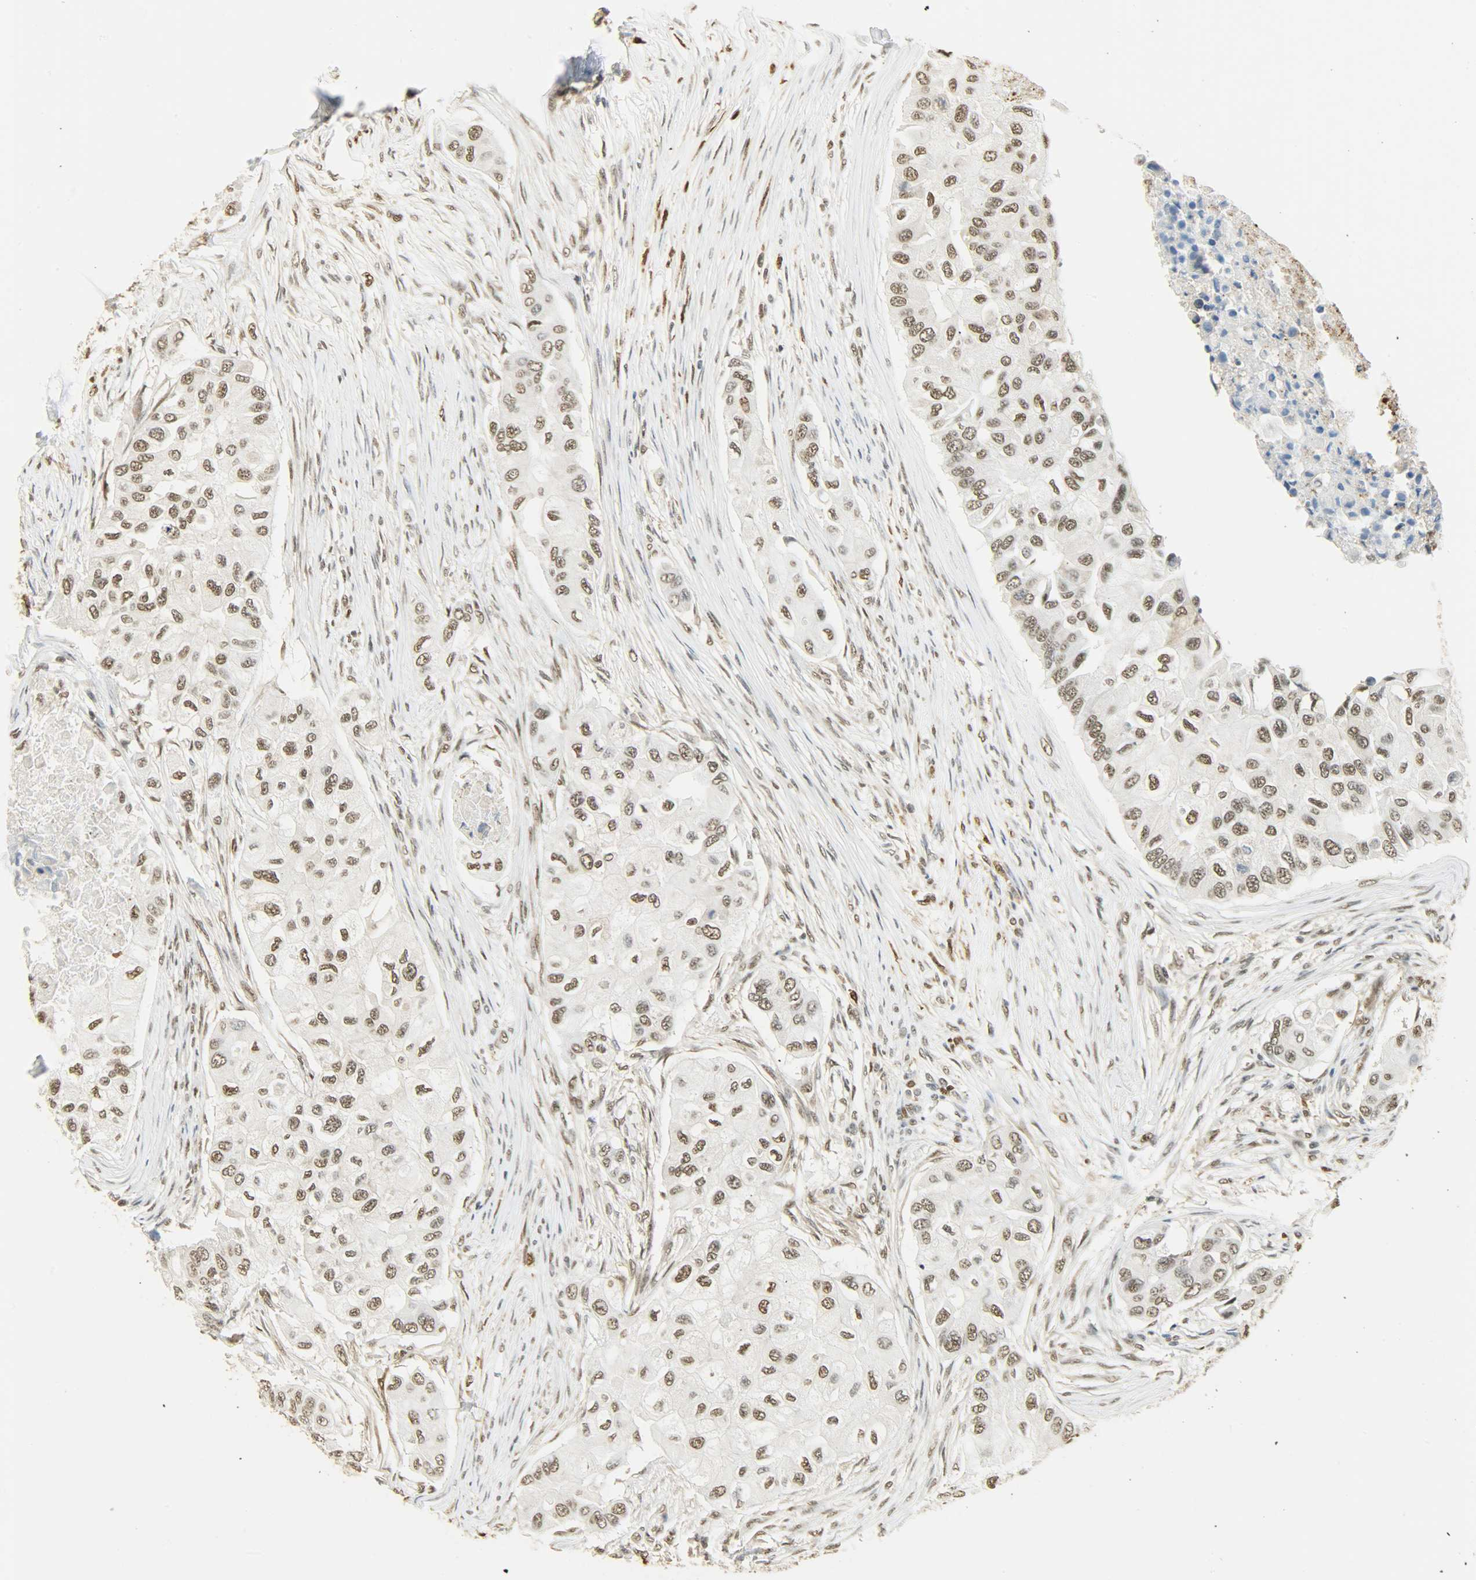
{"staining": {"intensity": "moderate", "quantity": ">75%", "location": "nuclear"}, "tissue": "breast cancer", "cell_type": "Tumor cells", "image_type": "cancer", "snomed": [{"axis": "morphology", "description": "Normal tissue, NOS"}, {"axis": "morphology", "description": "Duct carcinoma"}, {"axis": "topography", "description": "Breast"}], "caption": "A medium amount of moderate nuclear positivity is appreciated in about >75% of tumor cells in breast infiltrating ductal carcinoma tissue.", "gene": "NGFR", "patient": {"sex": "female", "age": 49}}